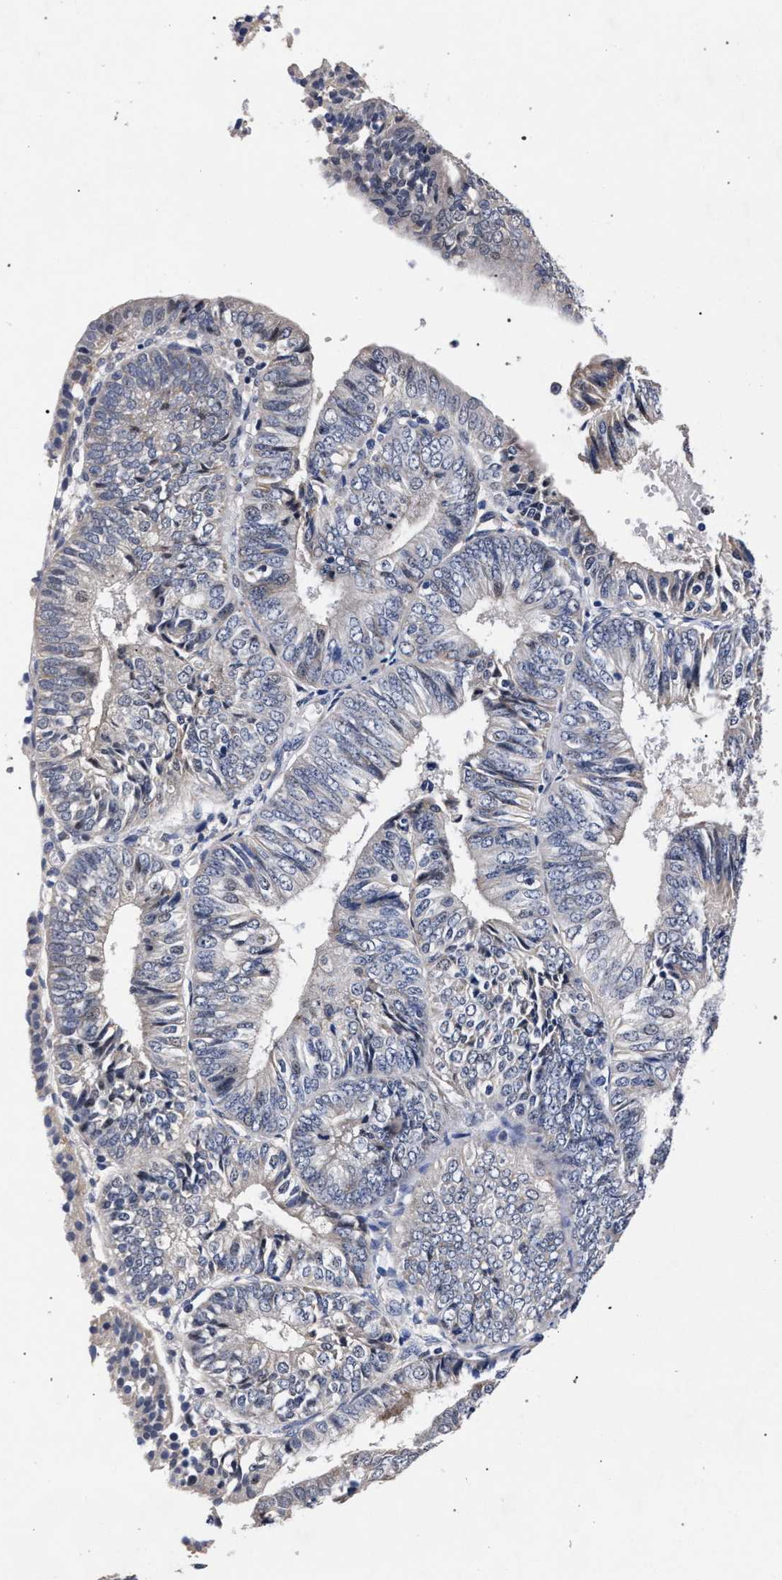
{"staining": {"intensity": "negative", "quantity": "none", "location": "none"}, "tissue": "endometrial cancer", "cell_type": "Tumor cells", "image_type": "cancer", "snomed": [{"axis": "morphology", "description": "Adenocarcinoma, NOS"}, {"axis": "topography", "description": "Endometrium"}], "caption": "A photomicrograph of endometrial adenocarcinoma stained for a protein shows no brown staining in tumor cells.", "gene": "CFAP95", "patient": {"sex": "female", "age": 58}}